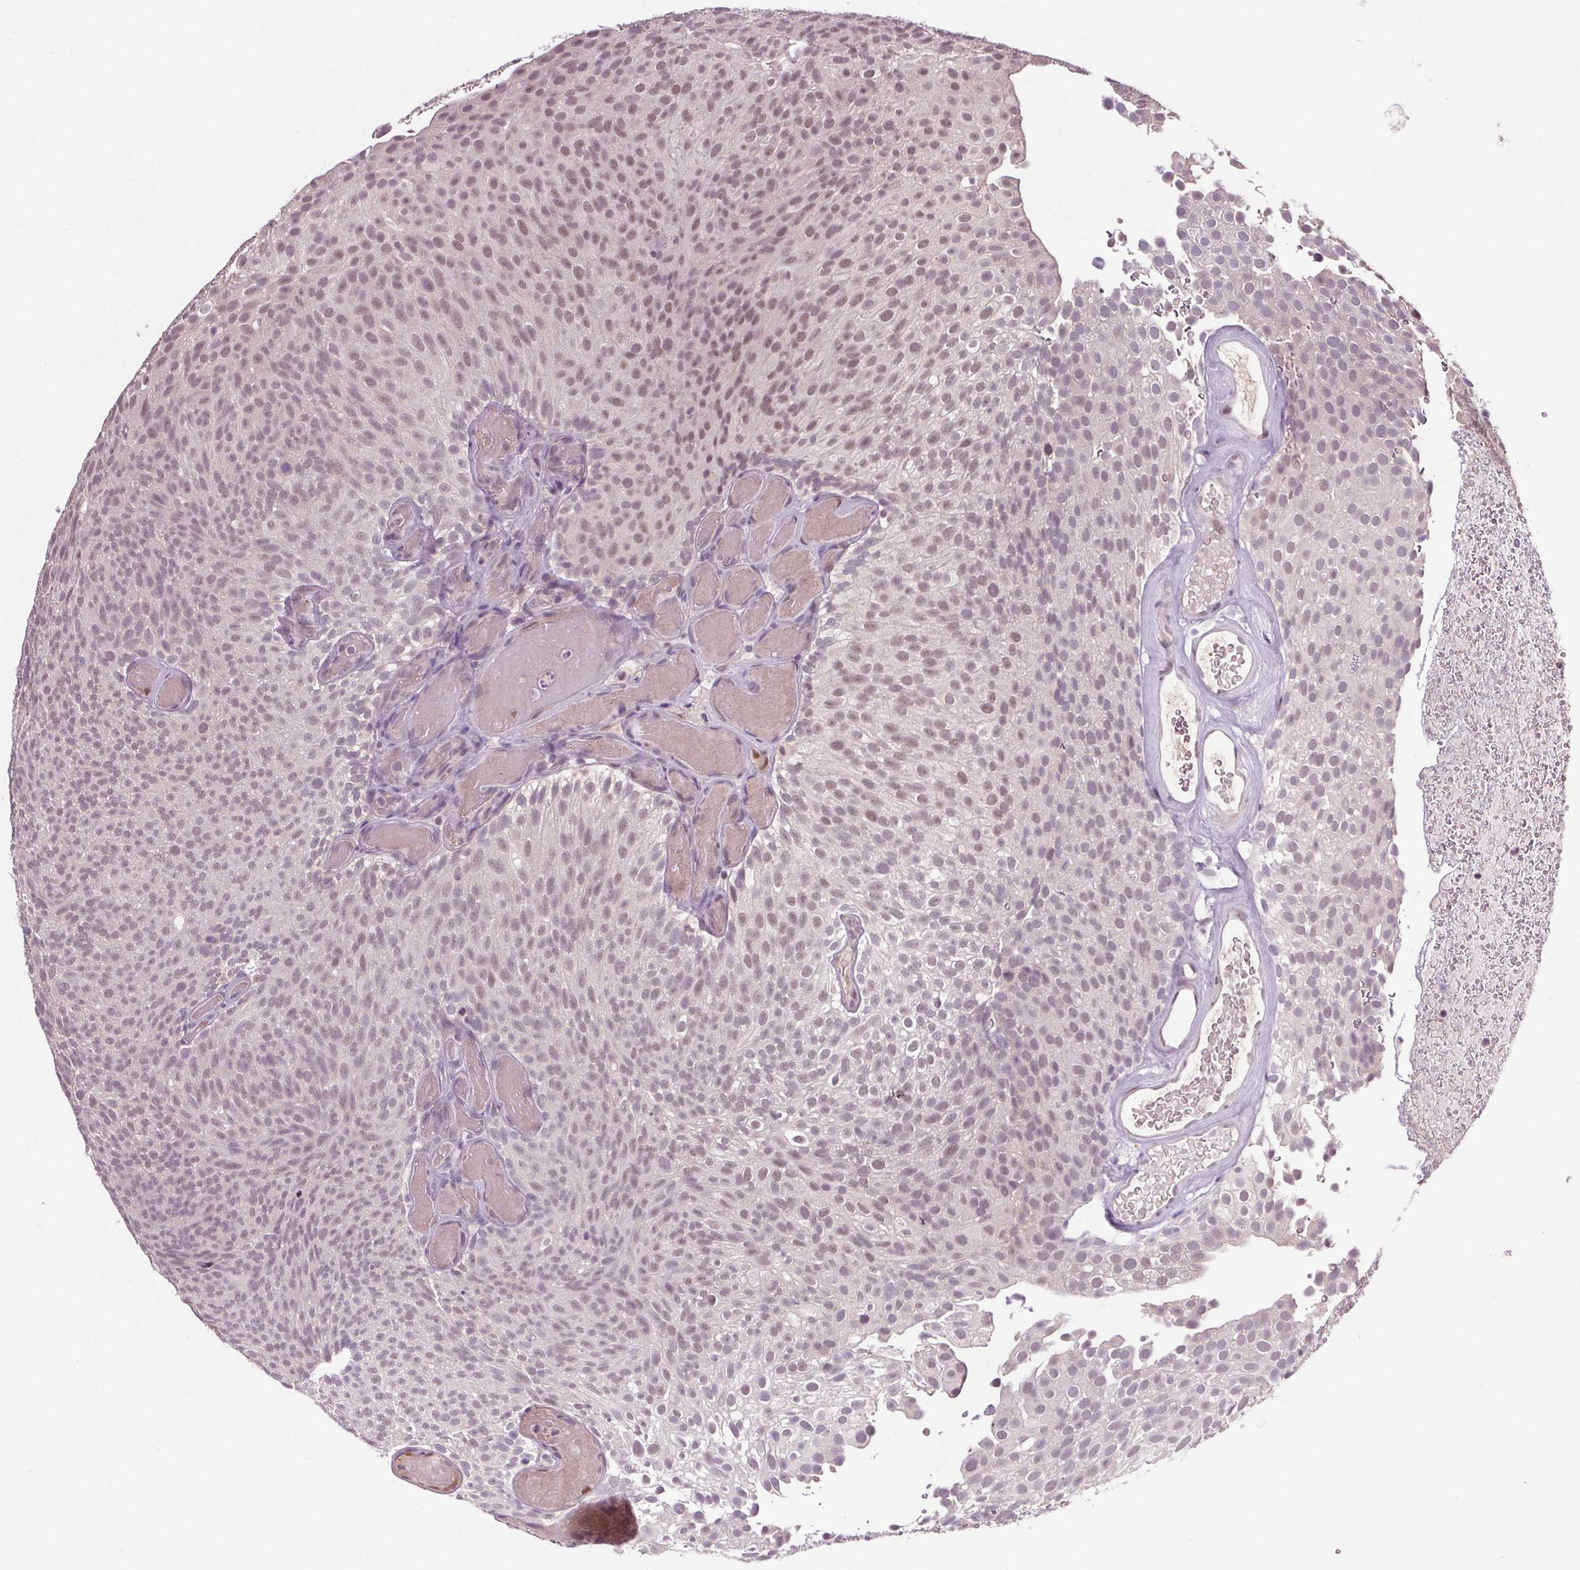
{"staining": {"intensity": "moderate", "quantity": ">75%", "location": "nuclear"}, "tissue": "urothelial cancer", "cell_type": "Tumor cells", "image_type": "cancer", "snomed": [{"axis": "morphology", "description": "Urothelial carcinoma, Low grade"}, {"axis": "topography", "description": "Urinary bladder"}], "caption": "Immunohistochemical staining of urothelial cancer reveals medium levels of moderate nuclear staining in approximately >75% of tumor cells.", "gene": "MED6", "patient": {"sex": "male", "age": 78}}